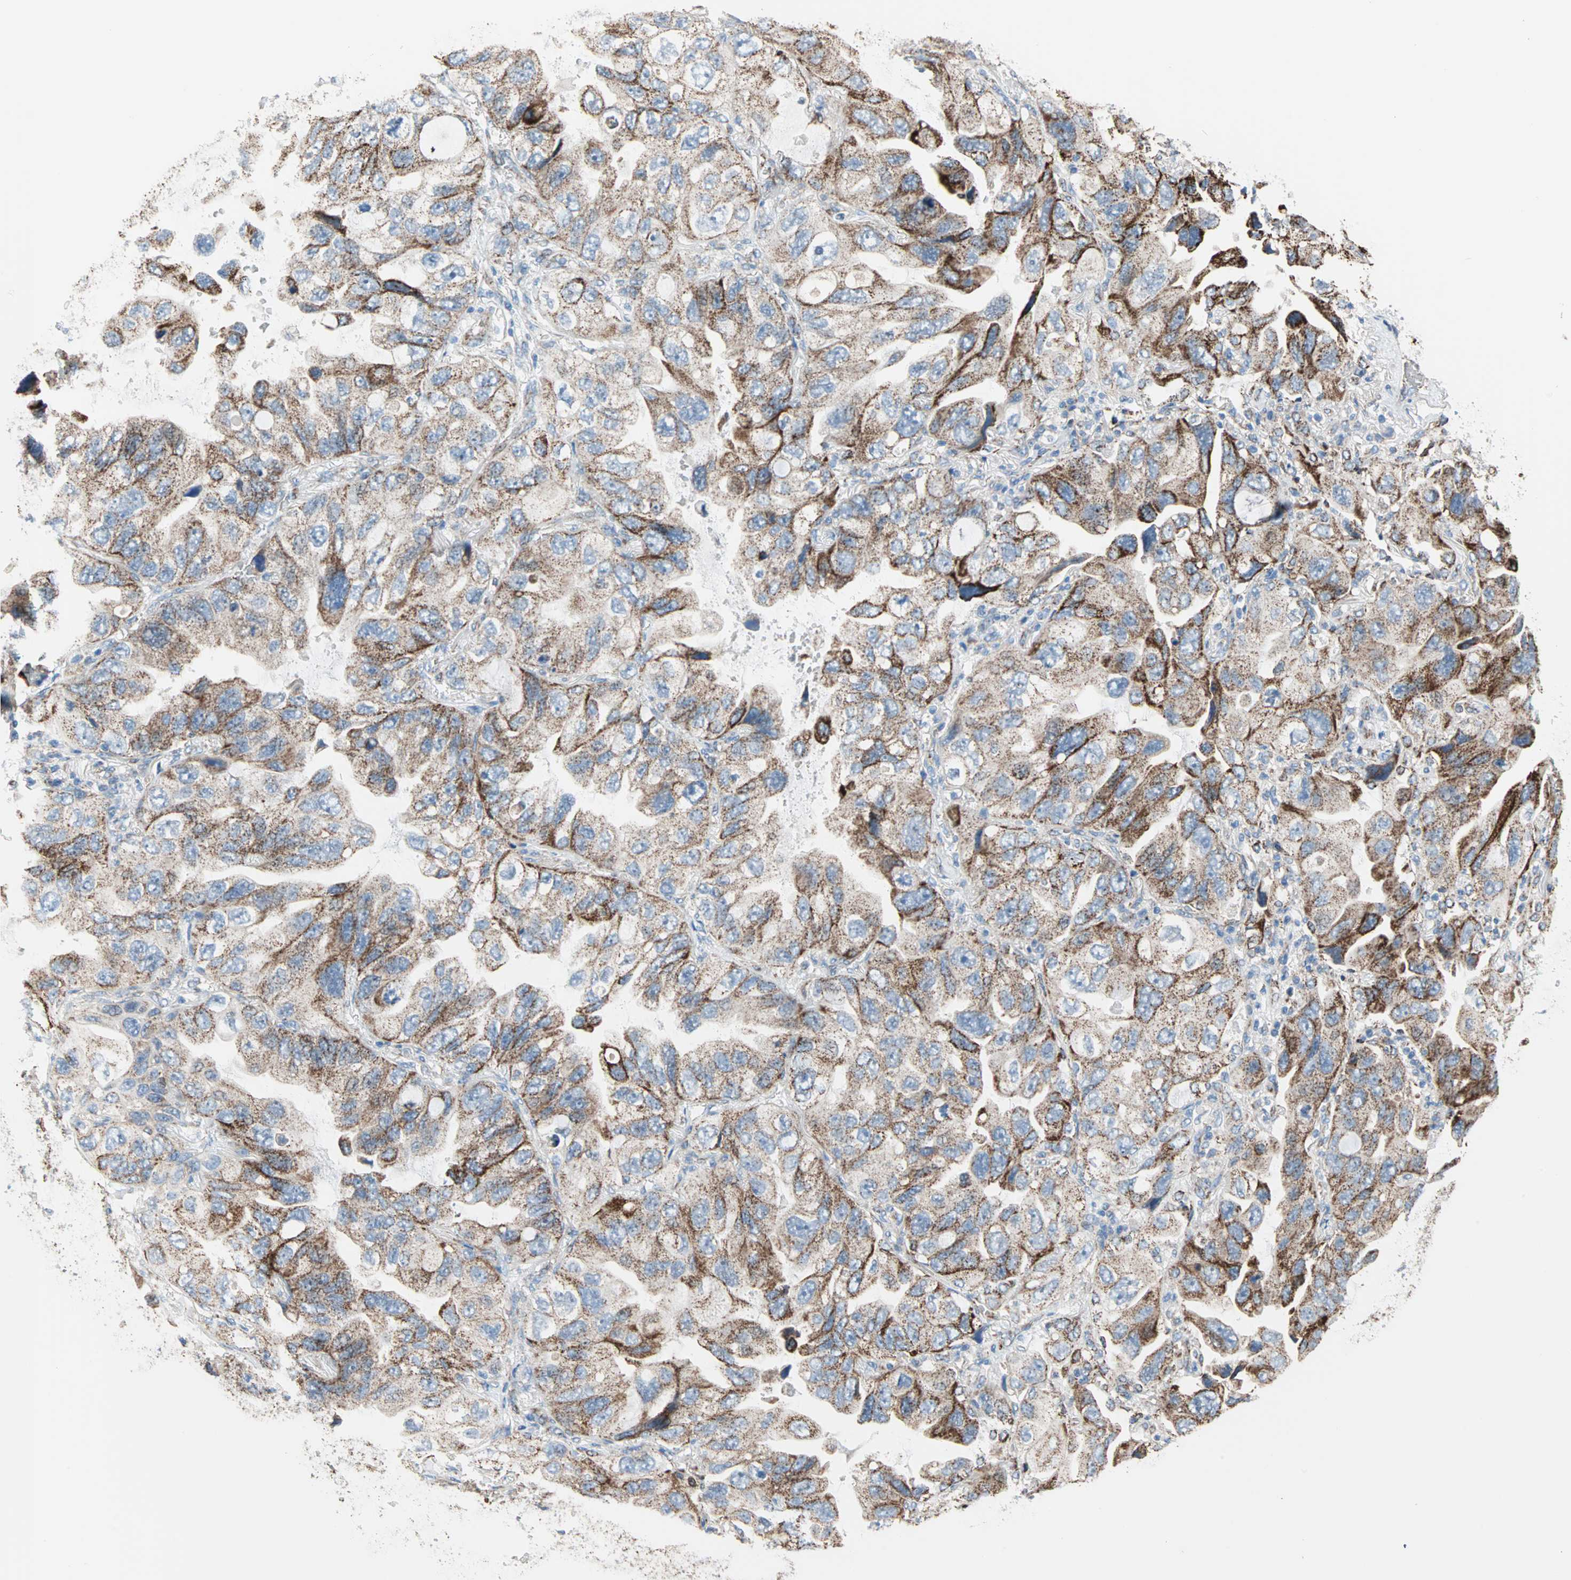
{"staining": {"intensity": "strong", "quantity": ">75%", "location": "cytoplasmic/membranous"}, "tissue": "lung cancer", "cell_type": "Tumor cells", "image_type": "cancer", "snomed": [{"axis": "morphology", "description": "Squamous cell carcinoma, NOS"}, {"axis": "topography", "description": "Lung"}], "caption": "Protein expression analysis of lung cancer (squamous cell carcinoma) demonstrates strong cytoplasmic/membranous positivity in about >75% of tumor cells.", "gene": "TST", "patient": {"sex": "female", "age": 73}}